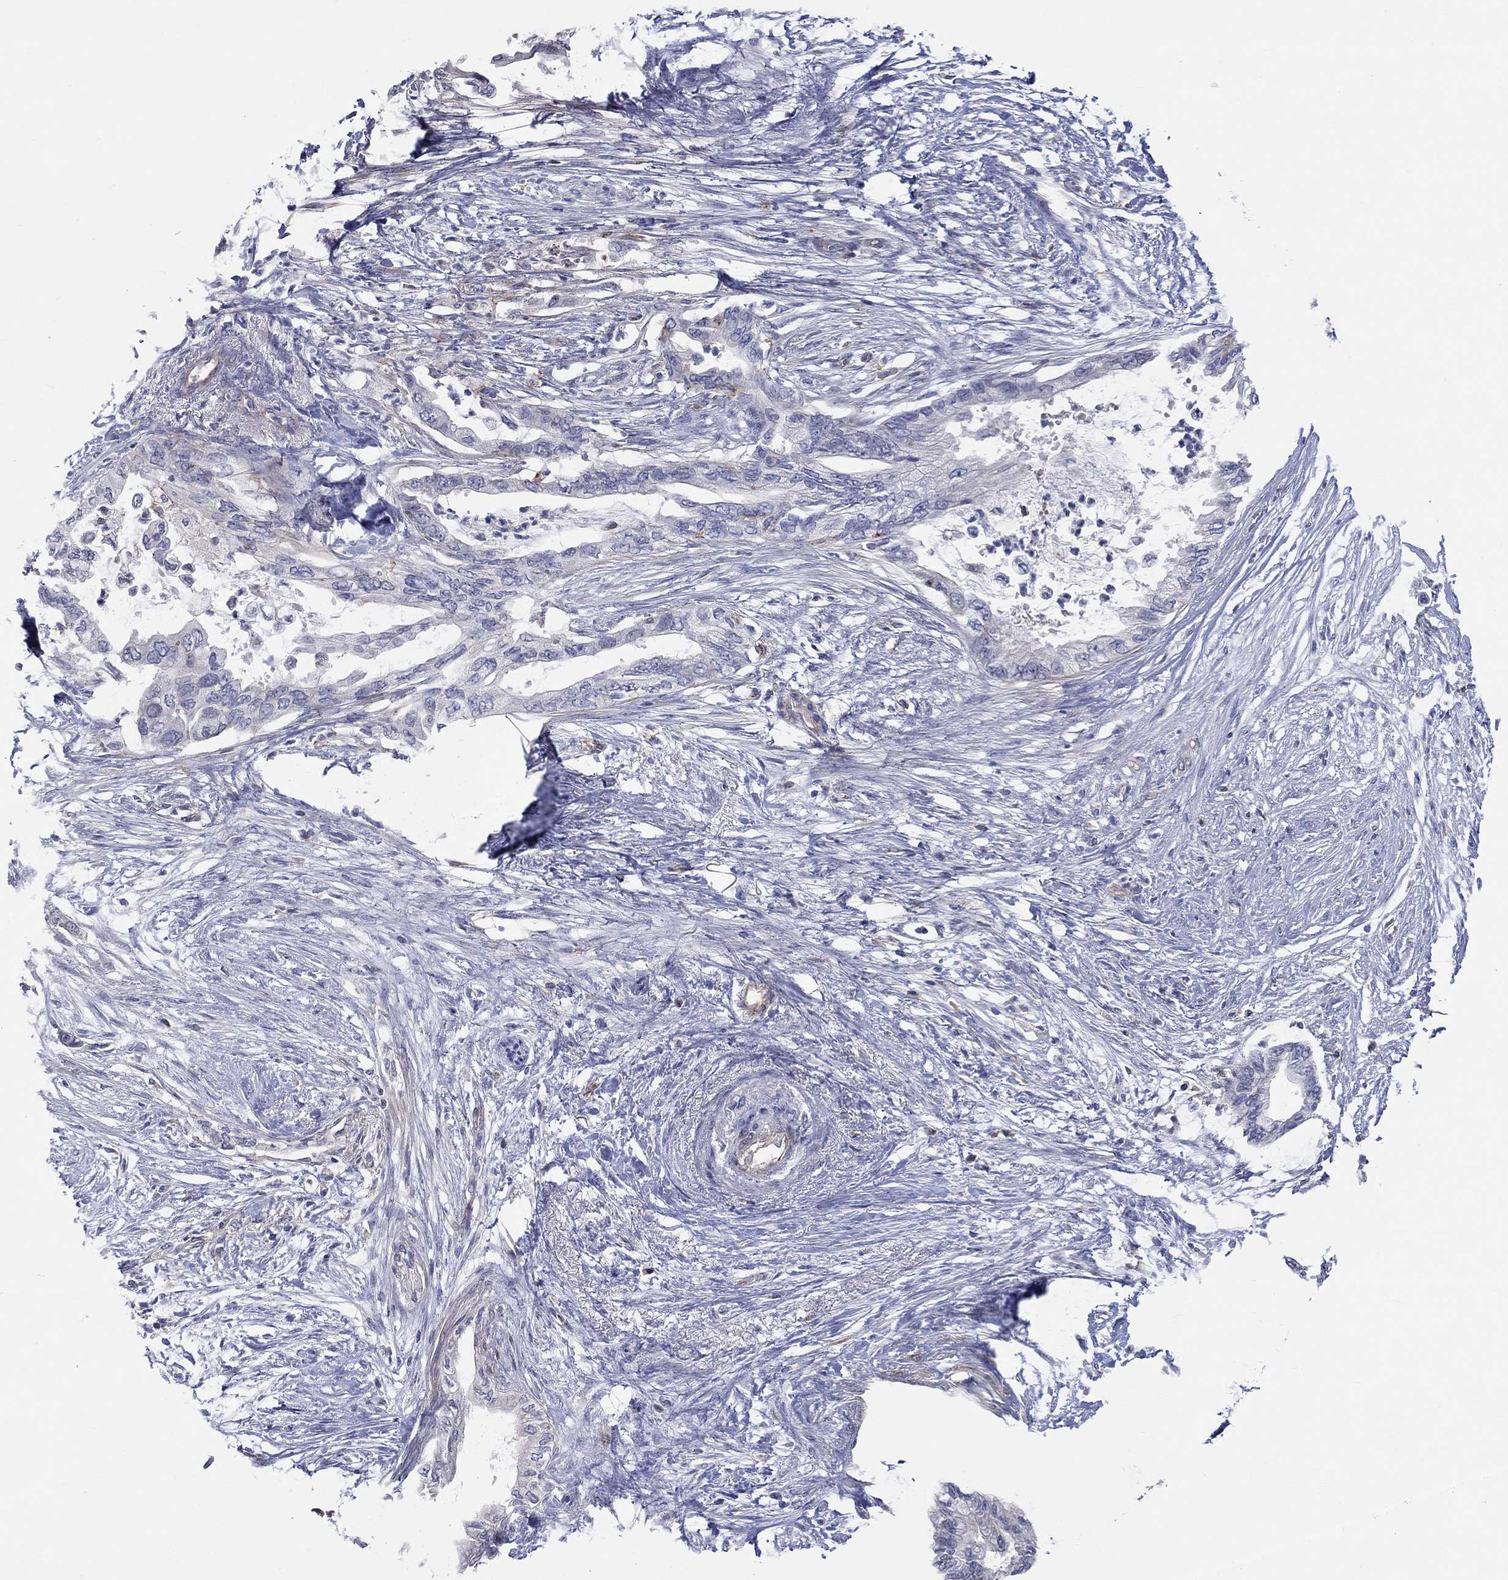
{"staining": {"intensity": "negative", "quantity": "none", "location": "none"}, "tissue": "pancreatic cancer", "cell_type": "Tumor cells", "image_type": "cancer", "snomed": [{"axis": "morphology", "description": "Normal tissue, NOS"}, {"axis": "morphology", "description": "Adenocarcinoma, NOS"}, {"axis": "topography", "description": "Pancreas"}, {"axis": "topography", "description": "Duodenum"}], "caption": "DAB immunohistochemical staining of human pancreatic adenocarcinoma displays no significant expression in tumor cells. (DAB immunohistochemistry with hematoxylin counter stain).", "gene": "PCDHGA10", "patient": {"sex": "female", "age": 60}}